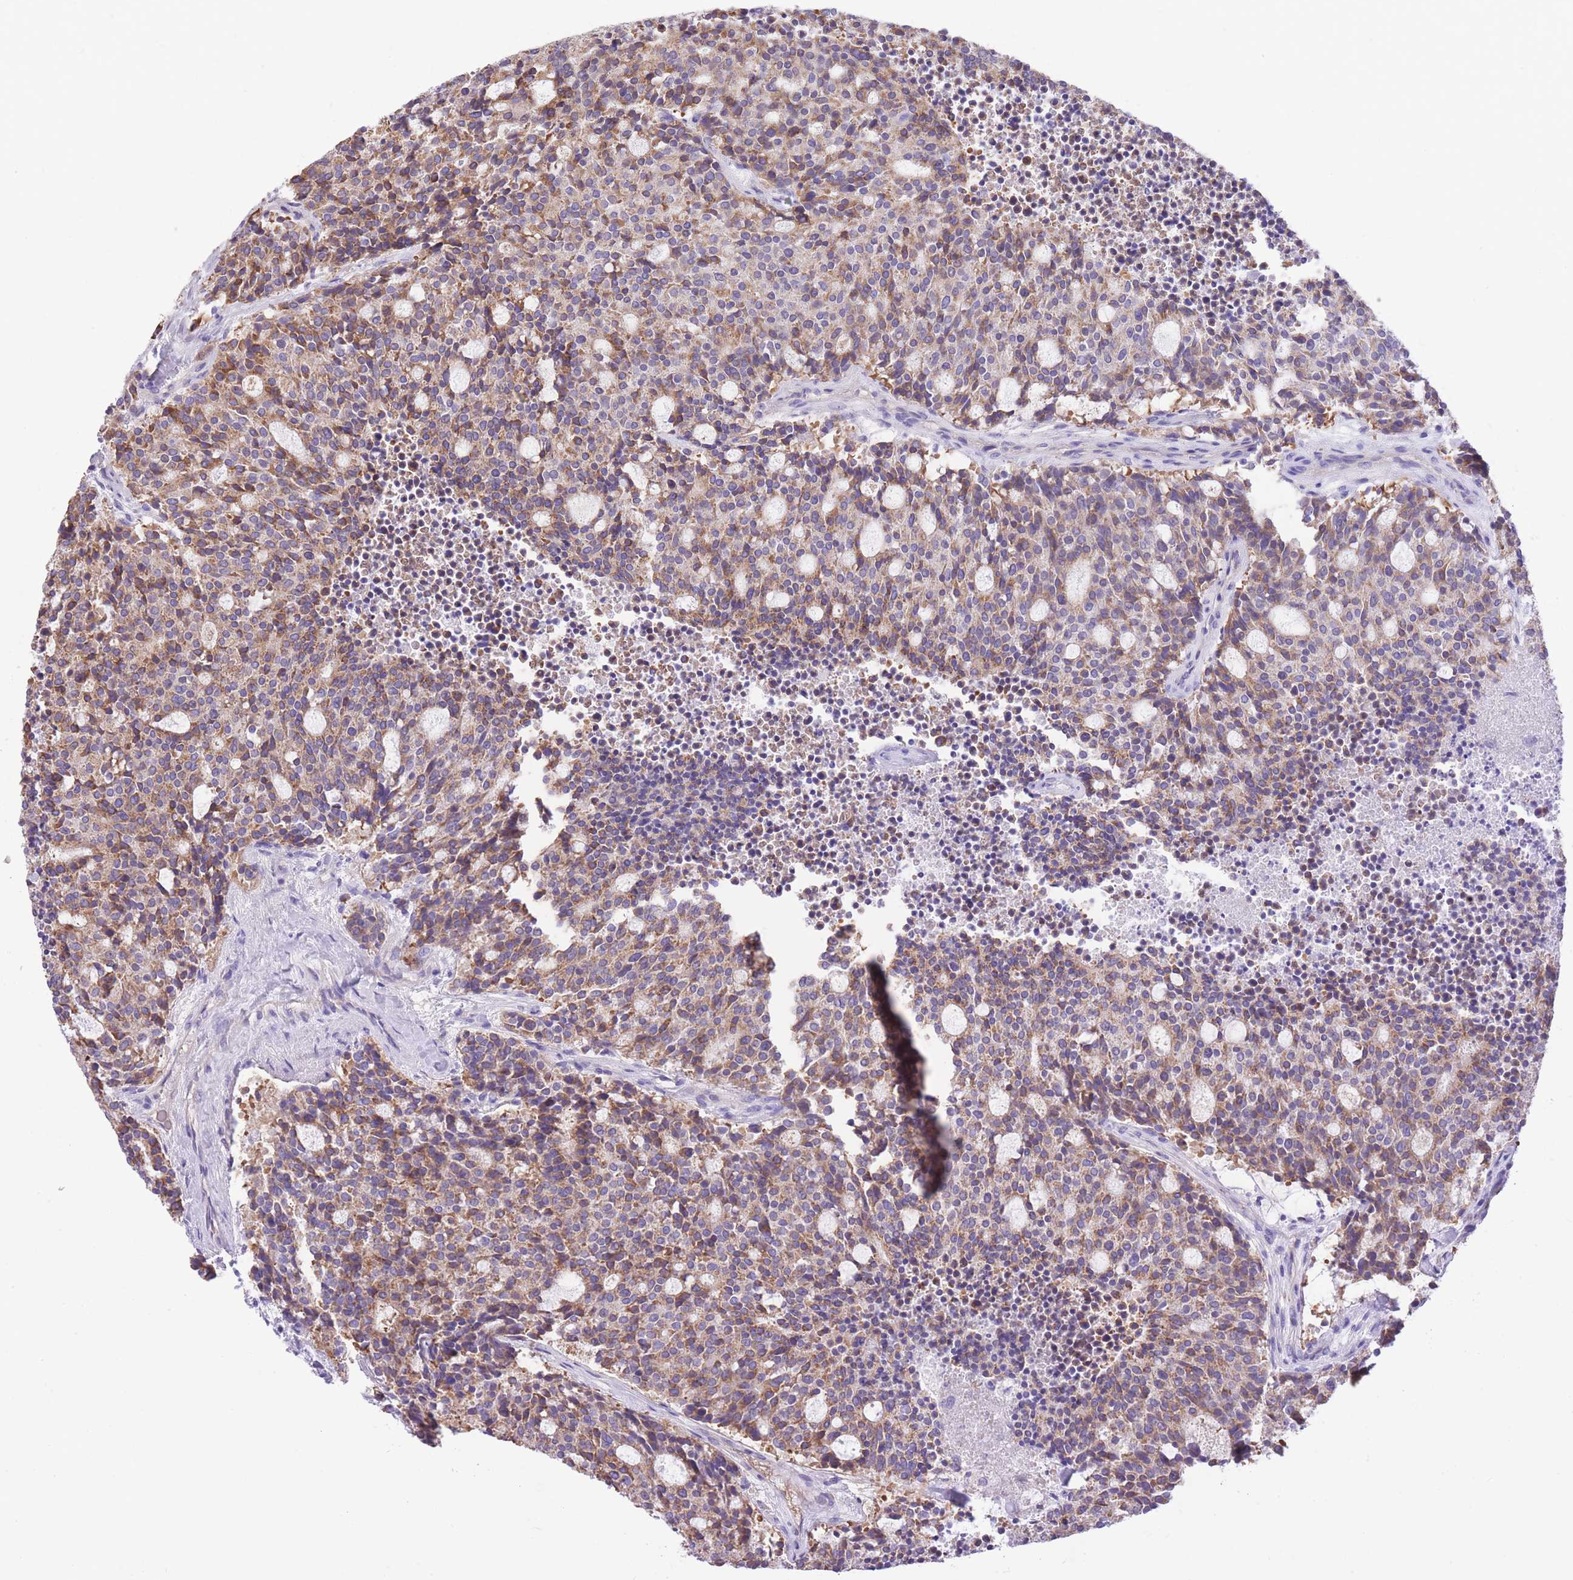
{"staining": {"intensity": "moderate", "quantity": "25%-75%", "location": "cytoplasmic/membranous"}, "tissue": "carcinoid", "cell_type": "Tumor cells", "image_type": "cancer", "snomed": [{"axis": "morphology", "description": "Carcinoid, malignant, NOS"}, {"axis": "topography", "description": "Pancreas"}], "caption": "Immunohistochemistry (IHC) histopathology image of neoplastic tissue: carcinoid stained using immunohistochemistry (IHC) displays medium levels of moderate protein expression localized specifically in the cytoplasmic/membranous of tumor cells, appearing as a cytoplasmic/membranous brown color.", "gene": "RHOU", "patient": {"sex": "female", "age": 54}}